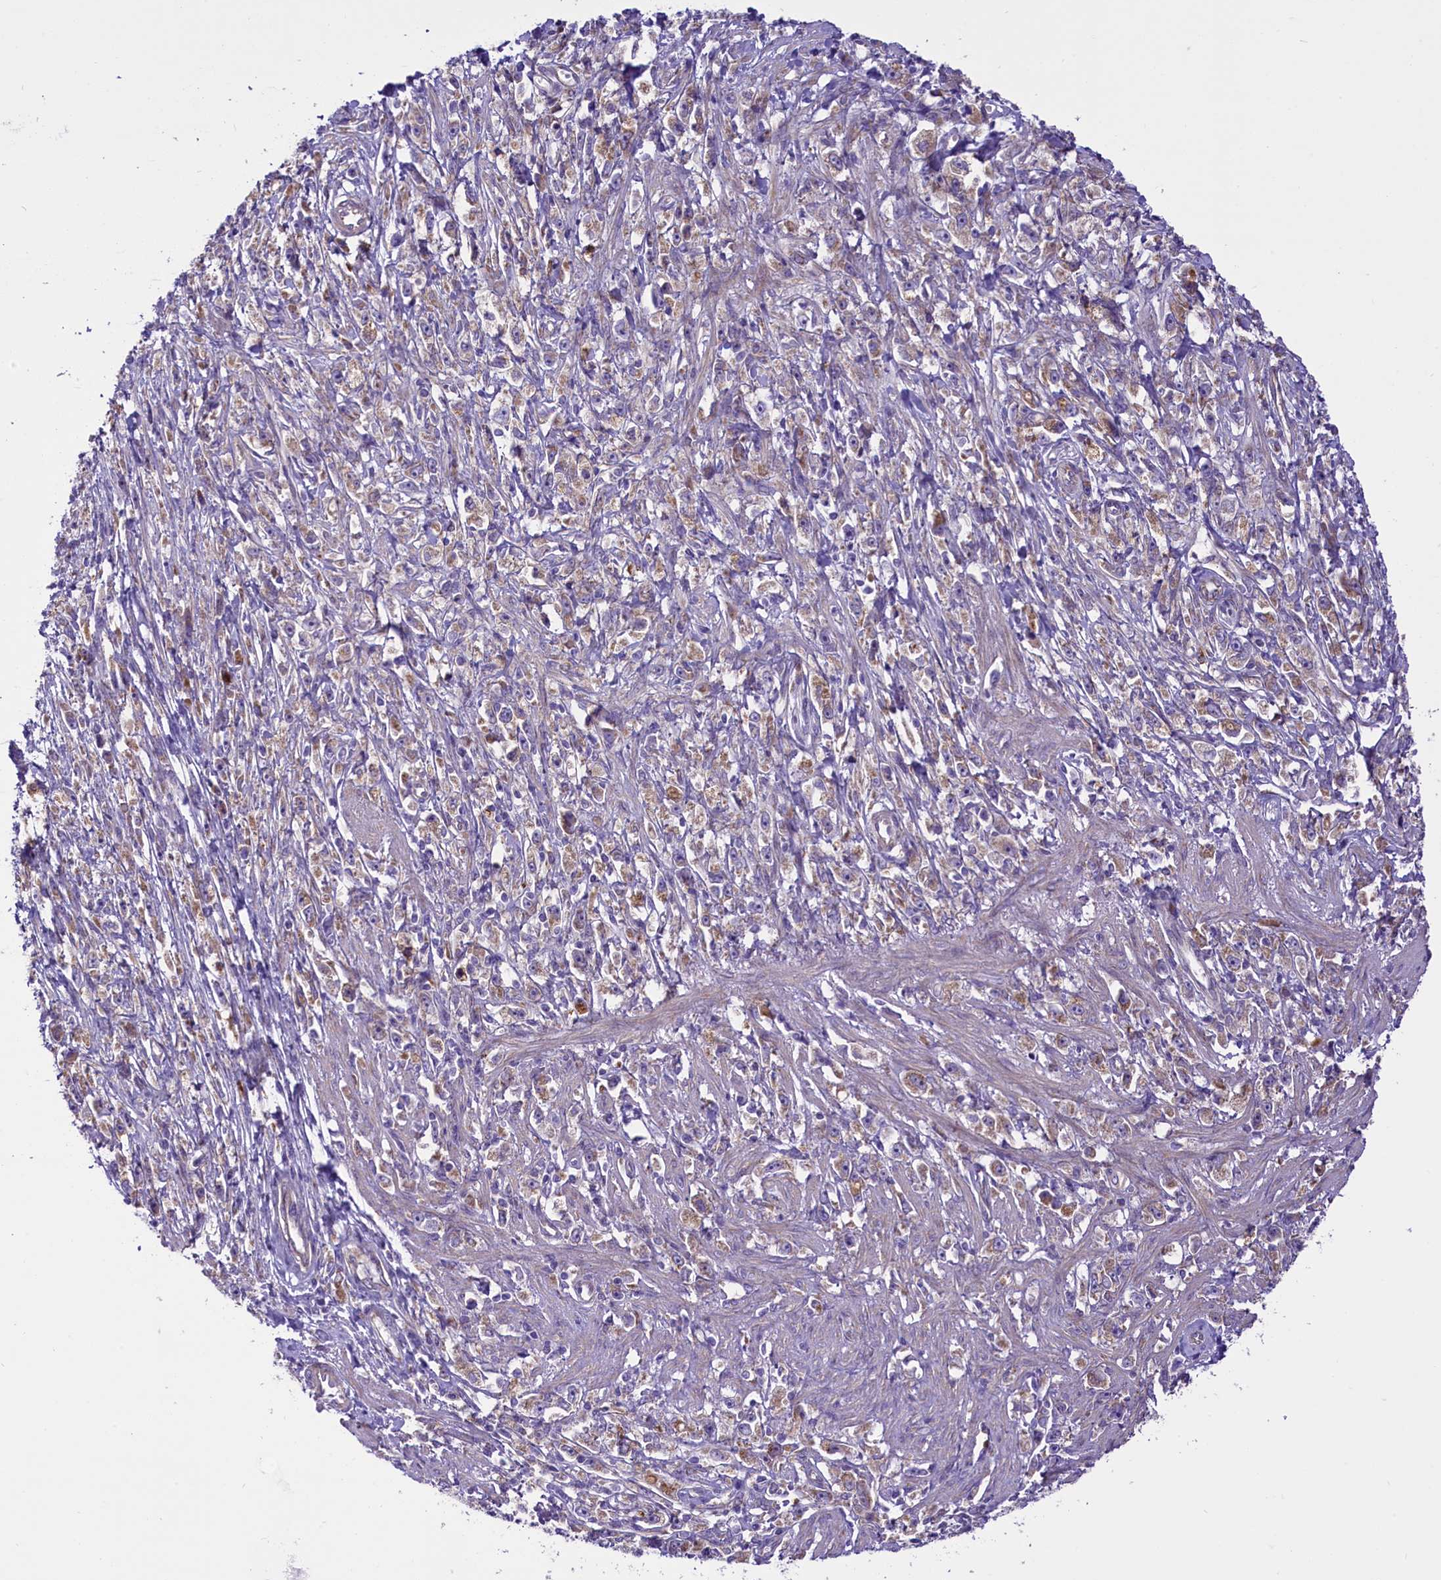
{"staining": {"intensity": "weak", "quantity": "<25%", "location": "cytoplasmic/membranous"}, "tissue": "stomach cancer", "cell_type": "Tumor cells", "image_type": "cancer", "snomed": [{"axis": "morphology", "description": "Adenocarcinoma, NOS"}, {"axis": "topography", "description": "Stomach"}], "caption": "Stomach cancer was stained to show a protein in brown. There is no significant staining in tumor cells. (Immunohistochemistry, brightfield microscopy, high magnification).", "gene": "PTPRU", "patient": {"sex": "female", "age": 59}}